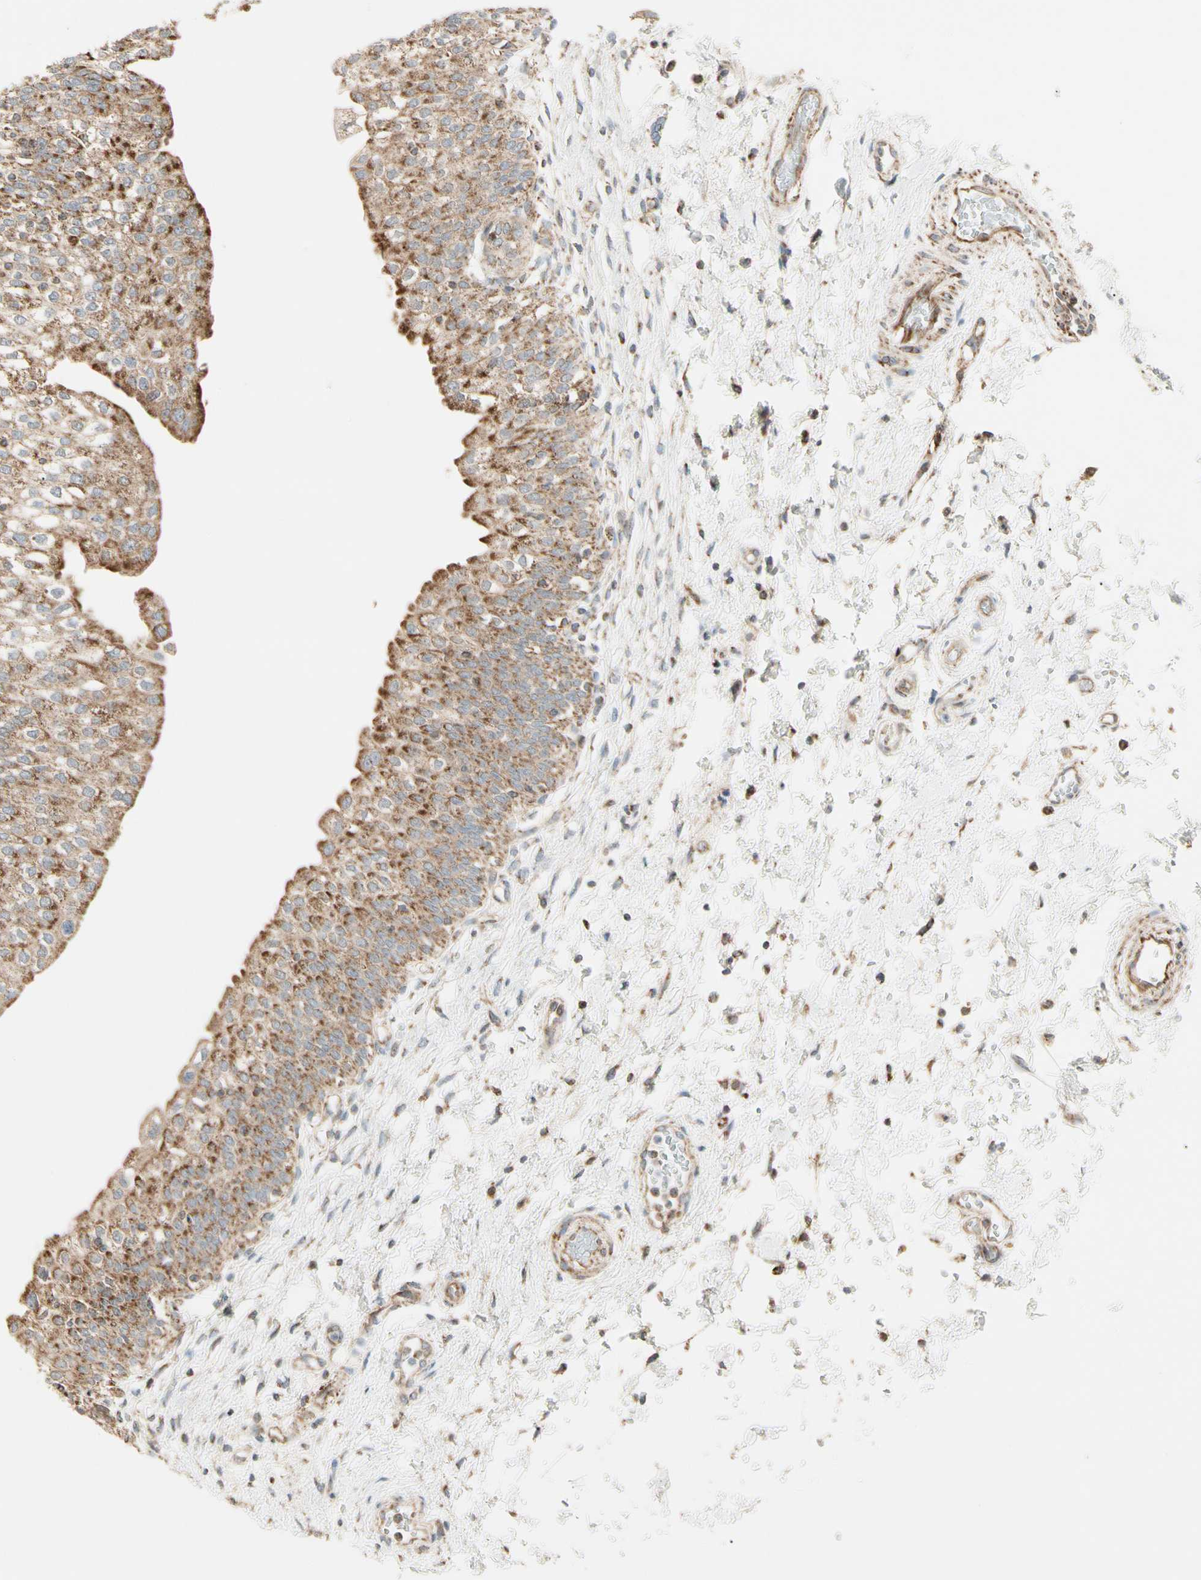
{"staining": {"intensity": "moderate", "quantity": ">75%", "location": "cytoplasmic/membranous"}, "tissue": "urinary bladder", "cell_type": "Urothelial cells", "image_type": "normal", "snomed": [{"axis": "morphology", "description": "Normal tissue, NOS"}, {"axis": "topography", "description": "Urinary bladder"}], "caption": "Immunohistochemistry (DAB) staining of unremarkable human urinary bladder demonstrates moderate cytoplasmic/membranous protein staining in about >75% of urothelial cells. (DAB (3,3'-diaminobenzidine) = brown stain, brightfield microscopy at high magnification).", "gene": "TBC1D10A", "patient": {"sex": "male", "age": 55}}